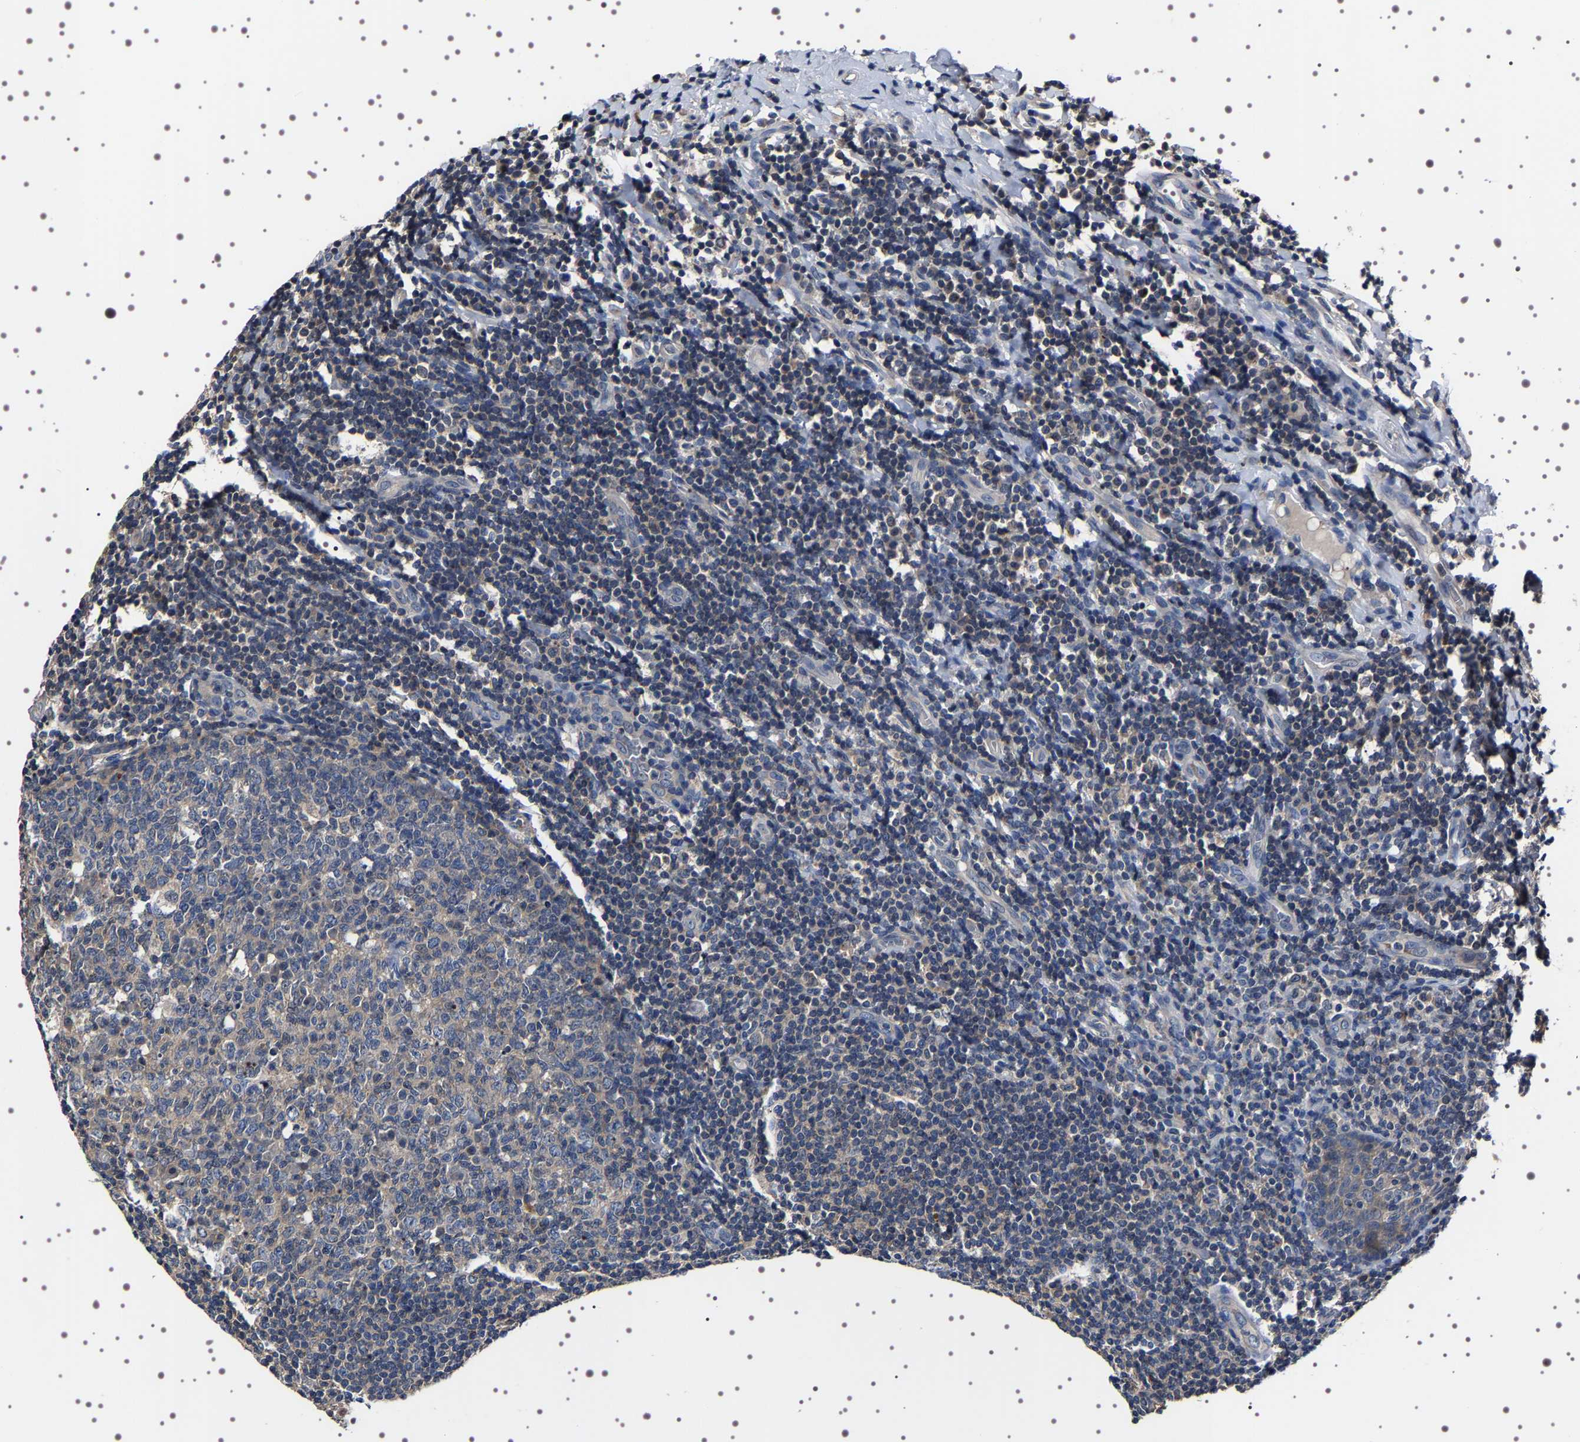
{"staining": {"intensity": "weak", "quantity": "25%-75%", "location": "cytoplasmic/membranous"}, "tissue": "tonsil", "cell_type": "Germinal center cells", "image_type": "normal", "snomed": [{"axis": "morphology", "description": "Normal tissue, NOS"}, {"axis": "topography", "description": "Tonsil"}], "caption": "A brown stain labels weak cytoplasmic/membranous positivity of a protein in germinal center cells of benign human tonsil.", "gene": "TARBP1", "patient": {"sex": "male", "age": 31}}